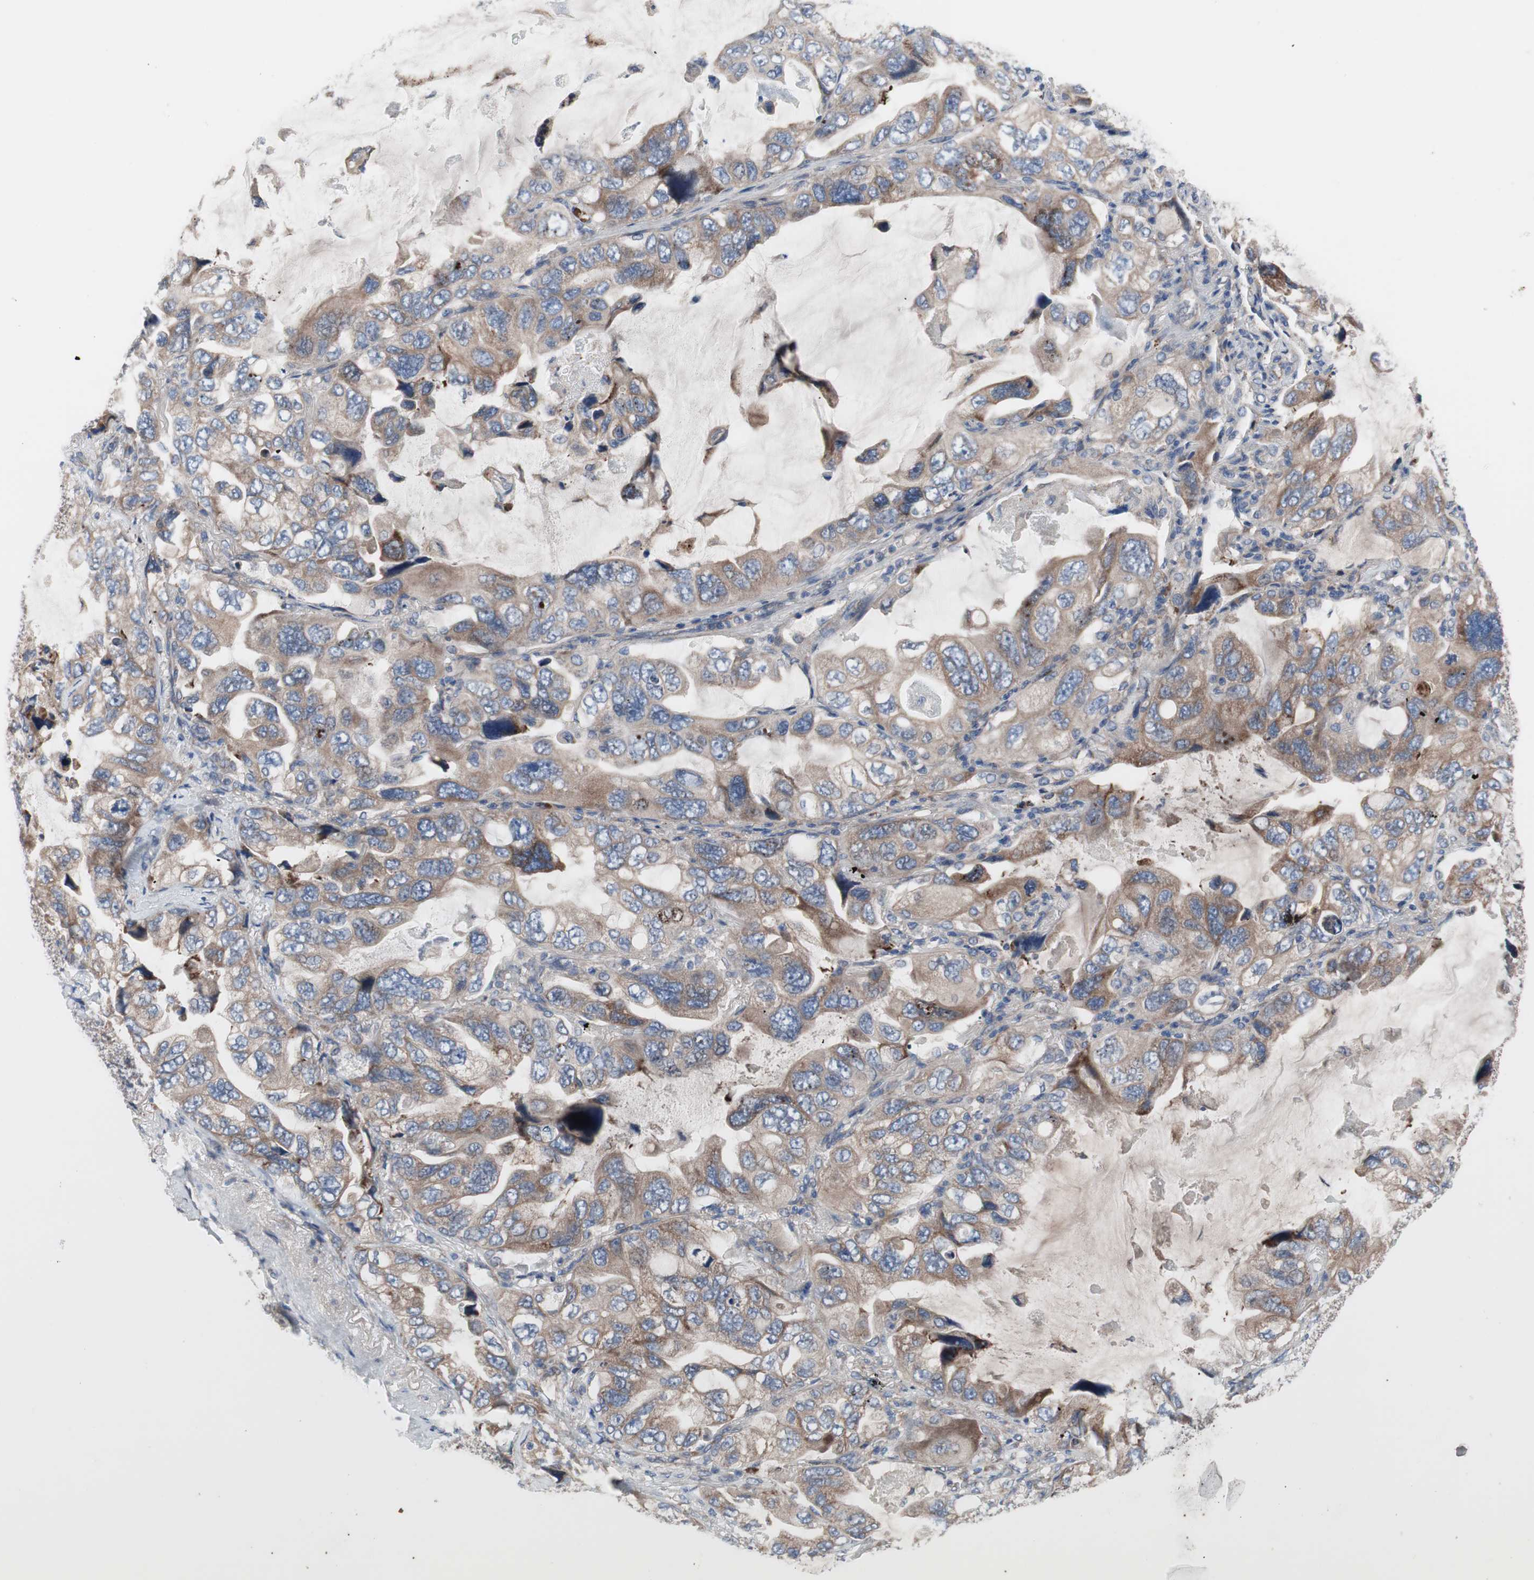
{"staining": {"intensity": "weak", "quantity": ">75%", "location": "cytoplasmic/membranous"}, "tissue": "lung cancer", "cell_type": "Tumor cells", "image_type": "cancer", "snomed": [{"axis": "morphology", "description": "Squamous cell carcinoma, NOS"}, {"axis": "topography", "description": "Lung"}], "caption": "Immunohistochemical staining of human lung squamous cell carcinoma displays weak cytoplasmic/membranous protein staining in about >75% of tumor cells.", "gene": "KANSL1", "patient": {"sex": "female", "age": 73}}